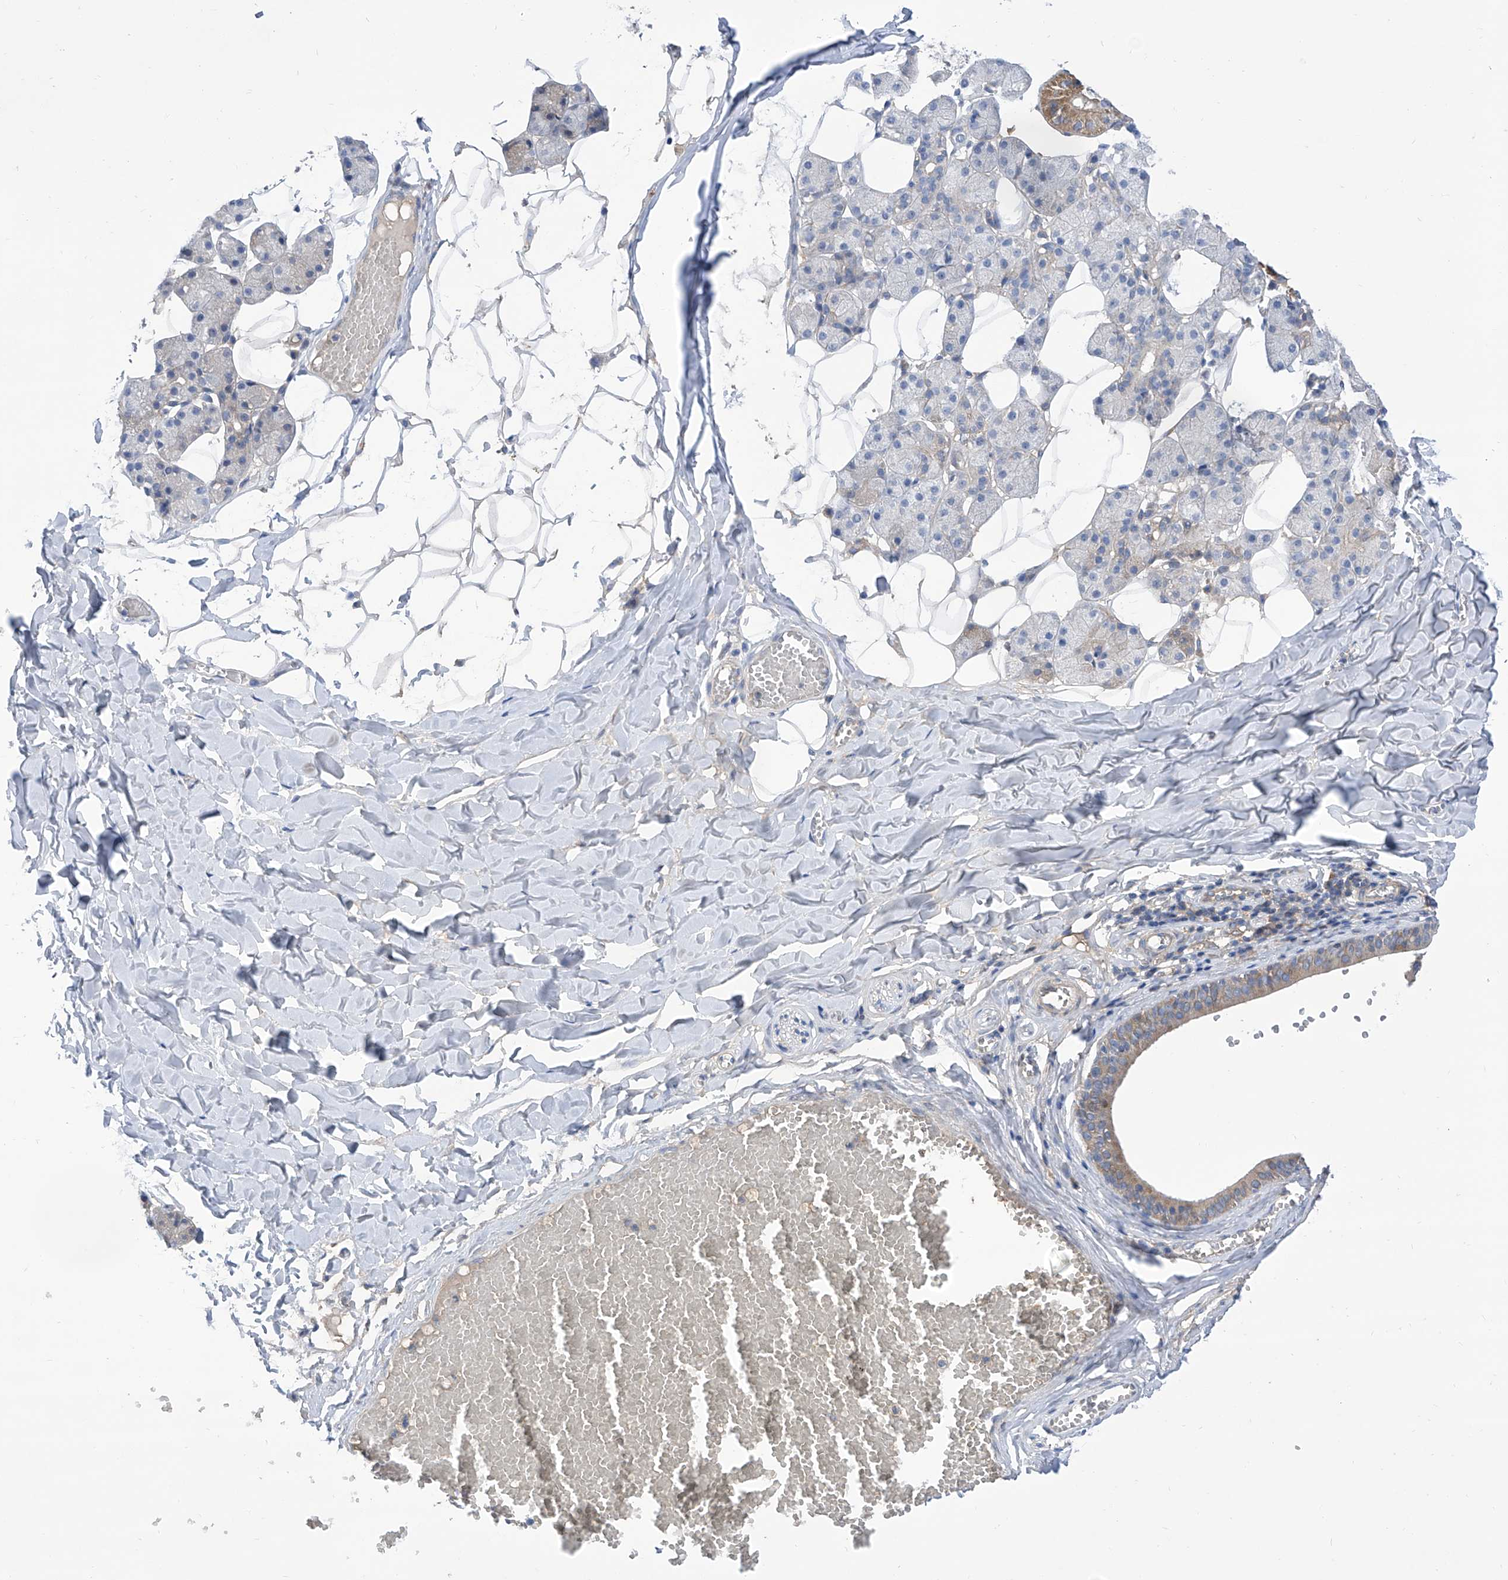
{"staining": {"intensity": "moderate", "quantity": "<25%", "location": "cytoplasmic/membranous"}, "tissue": "salivary gland", "cell_type": "Glandular cells", "image_type": "normal", "snomed": [{"axis": "morphology", "description": "Normal tissue, NOS"}, {"axis": "topography", "description": "Salivary gland"}], "caption": "Immunohistochemical staining of unremarkable human salivary gland exhibits low levels of moderate cytoplasmic/membranous positivity in about <25% of glandular cells.", "gene": "SRBD1", "patient": {"sex": "female", "age": 33}}